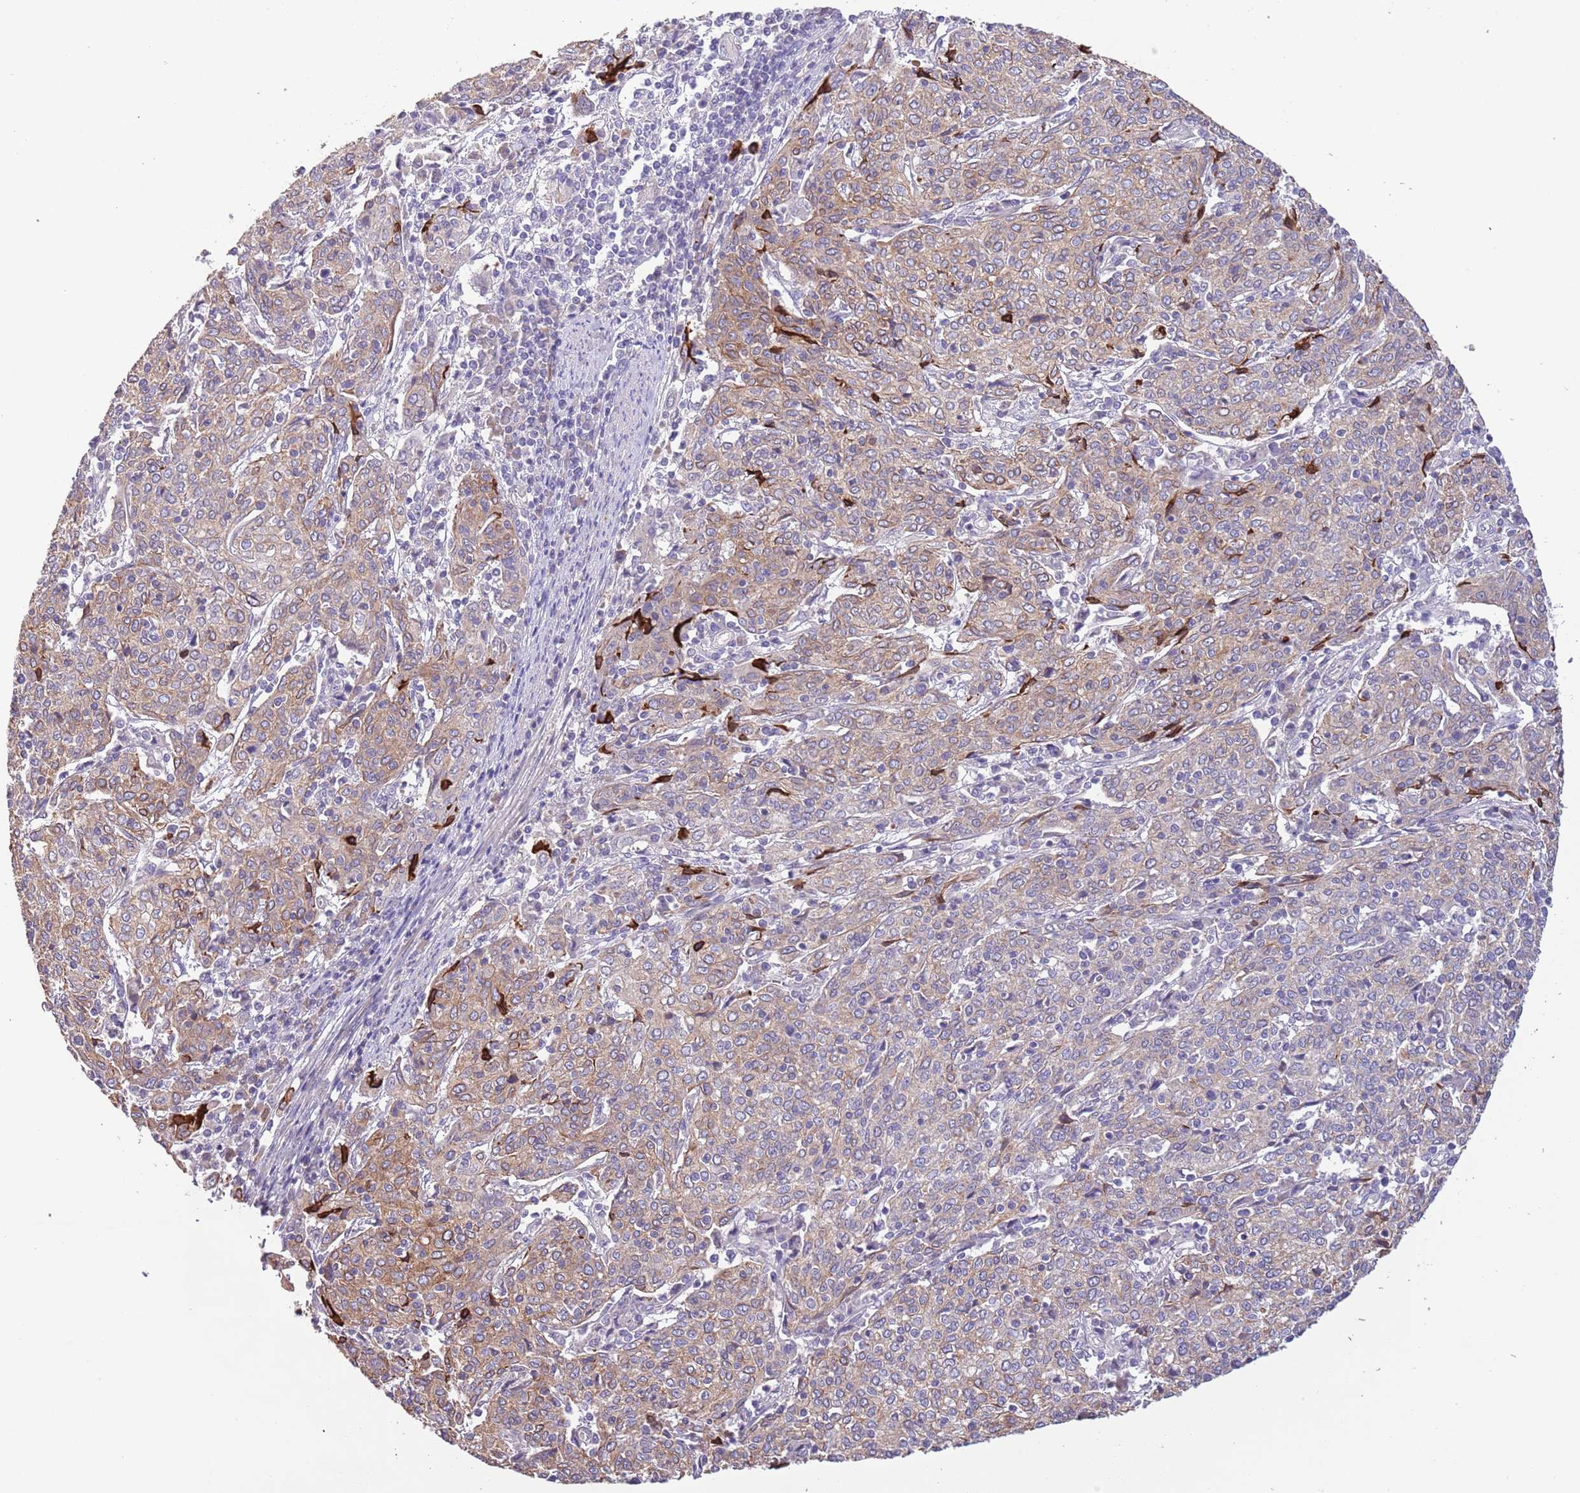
{"staining": {"intensity": "moderate", "quantity": "<25%", "location": "cytoplasmic/membranous"}, "tissue": "cervical cancer", "cell_type": "Tumor cells", "image_type": "cancer", "snomed": [{"axis": "morphology", "description": "Squamous cell carcinoma, NOS"}, {"axis": "topography", "description": "Cervix"}], "caption": "Immunohistochemical staining of human cervical cancer shows low levels of moderate cytoplasmic/membranous staining in about <25% of tumor cells.", "gene": "ZNF658", "patient": {"sex": "female", "age": 67}}